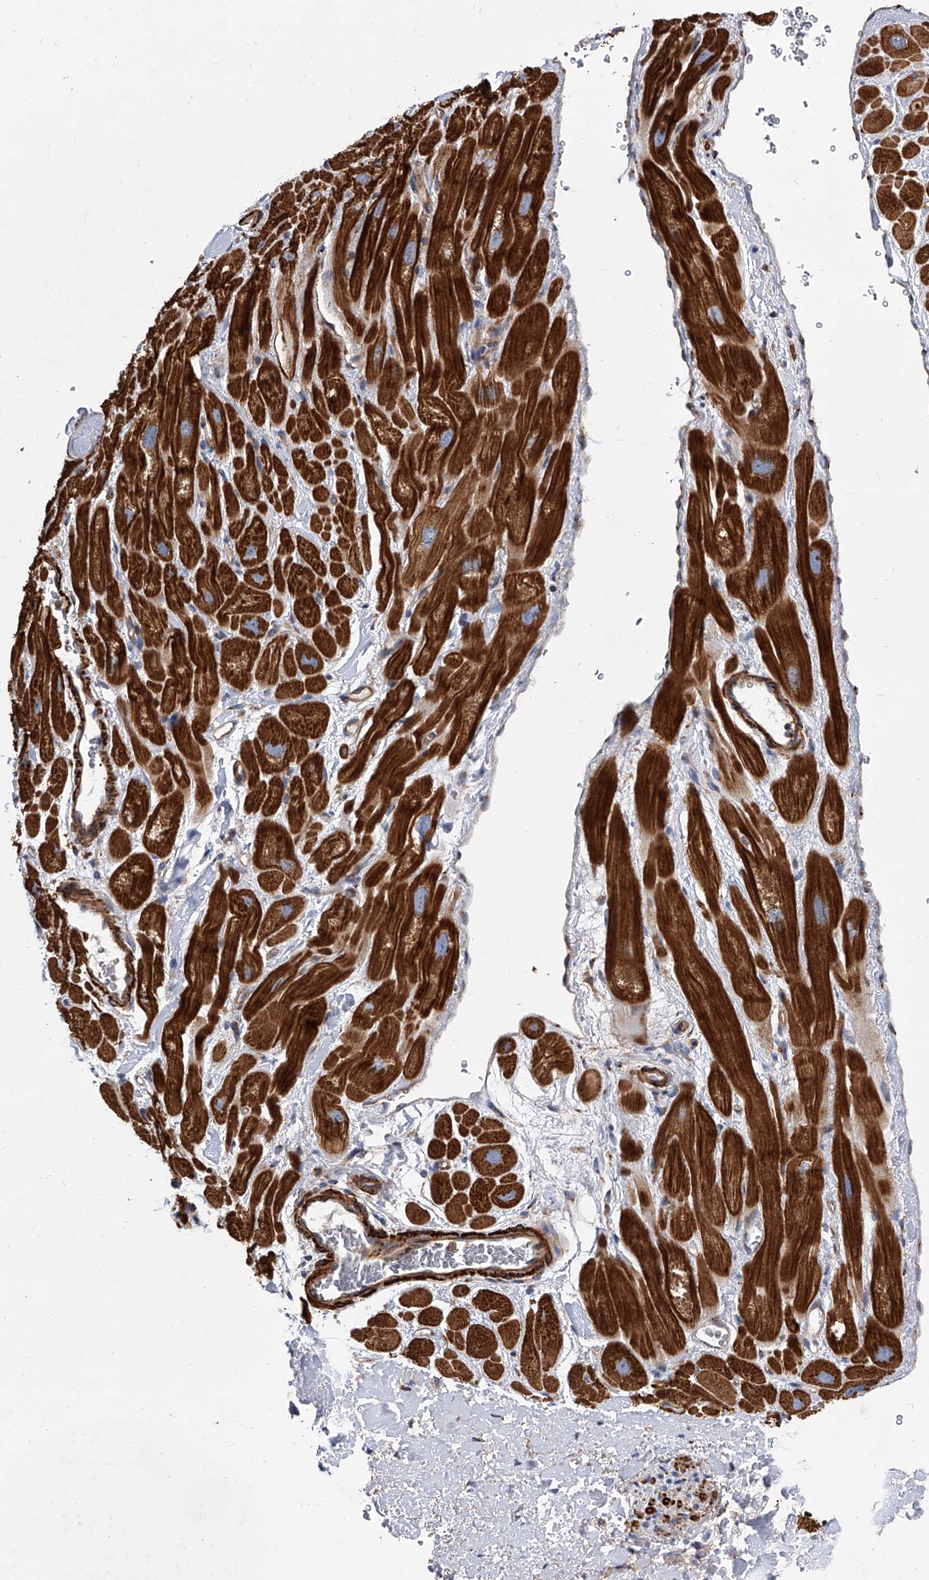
{"staining": {"intensity": "strong", "quantity": ">75%", "location": "cytoplasmic/membranous"}, "tissue": "heart muscle", "cell_type": "Cardiomyocytes", "image_type": "normal", "snomed": [{"axis": "morphology", "description": "Normal tissue, NOS"}, {"axis": "topography", "description": "Heart"}], "caption": "Immunohistochemistry (IHC) photomicrograph of unremarkable heart muscle stained for a protein (brown), which reveals high levels of strong cytoplasmic/membranous positivity in approximately >75% of cardiomyocytes.", "gene": "PISD", "patient": {"sex": "male", "age": 49}}